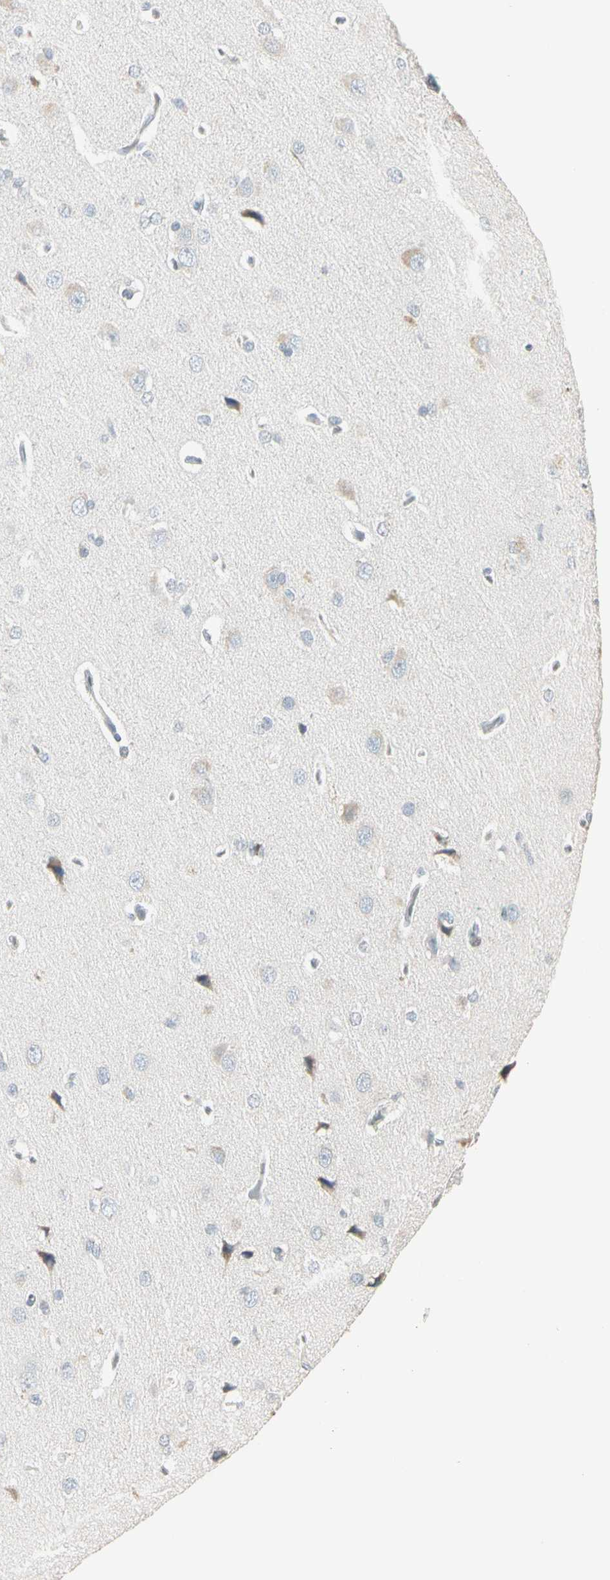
{"staining": {"intensity": "weak", "quantity": "<25%", "location": "cytoplasmic/membranous"}, "tissue": "cerebral cortex", "cell_type": "Endothelial cells", "image_type": "normal", "snomed": [{"axis": "morphology", "description": "Normal tissue, NOS"}, {"axis": "topography", "description": "Cerebral cortex"}], "caption": "Endothelial cells show no significant expression in normal cerebral cortex. (DAB (3,3'-diaminobenzidine) immunohistochemistry (IHC), high magnification).", "gene": "DMPK", "patient": {"sex": "male", "age": 62}}